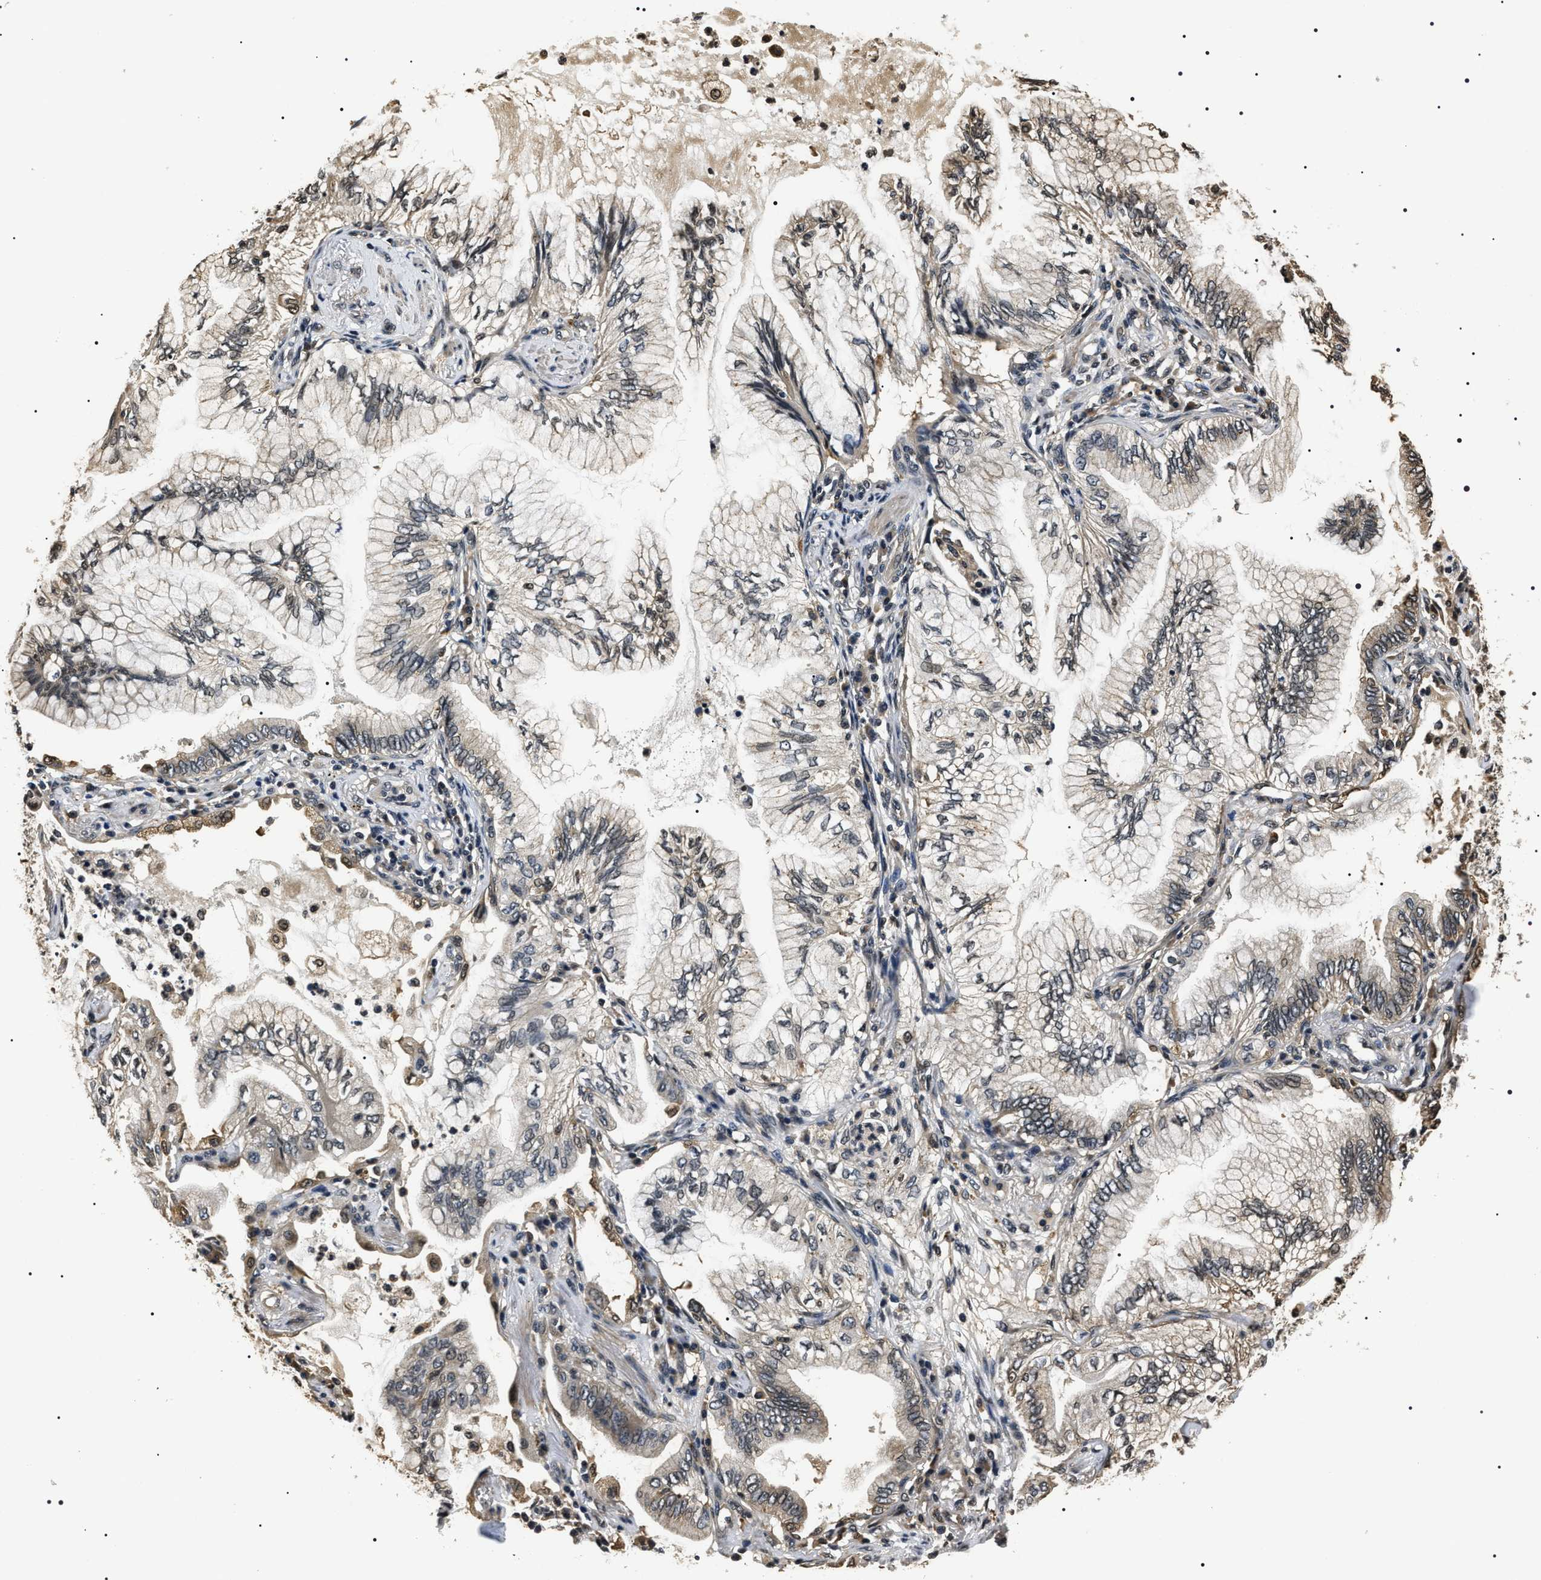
{"staining": {"intensity": "weak", "quantity": "25%-75%", "location": "cytoplasmic/membranous"}, "tissue": "lung cancer", "cell_type": "Tumor cells", "image_type": "cancer", "snomed": [{"axis": "morphology", "description": "Normal tissue, NOS"}, {"axis": "morphology", "description": "Adenocarcinoma, NOS"}, {"axis": "topography", "description": "Bronchus"}, {"axis": "topography", "description": "Lung"}], "caption": "Immunohistochemistry of lung cancer (adenocarcinoma) shows low levels of weak cytoplasmic/membranous positivity in about 25%-75% of tumor cells.", "gene": "ARHGAP22", "patient": {"sex": "female", "age": 70}}